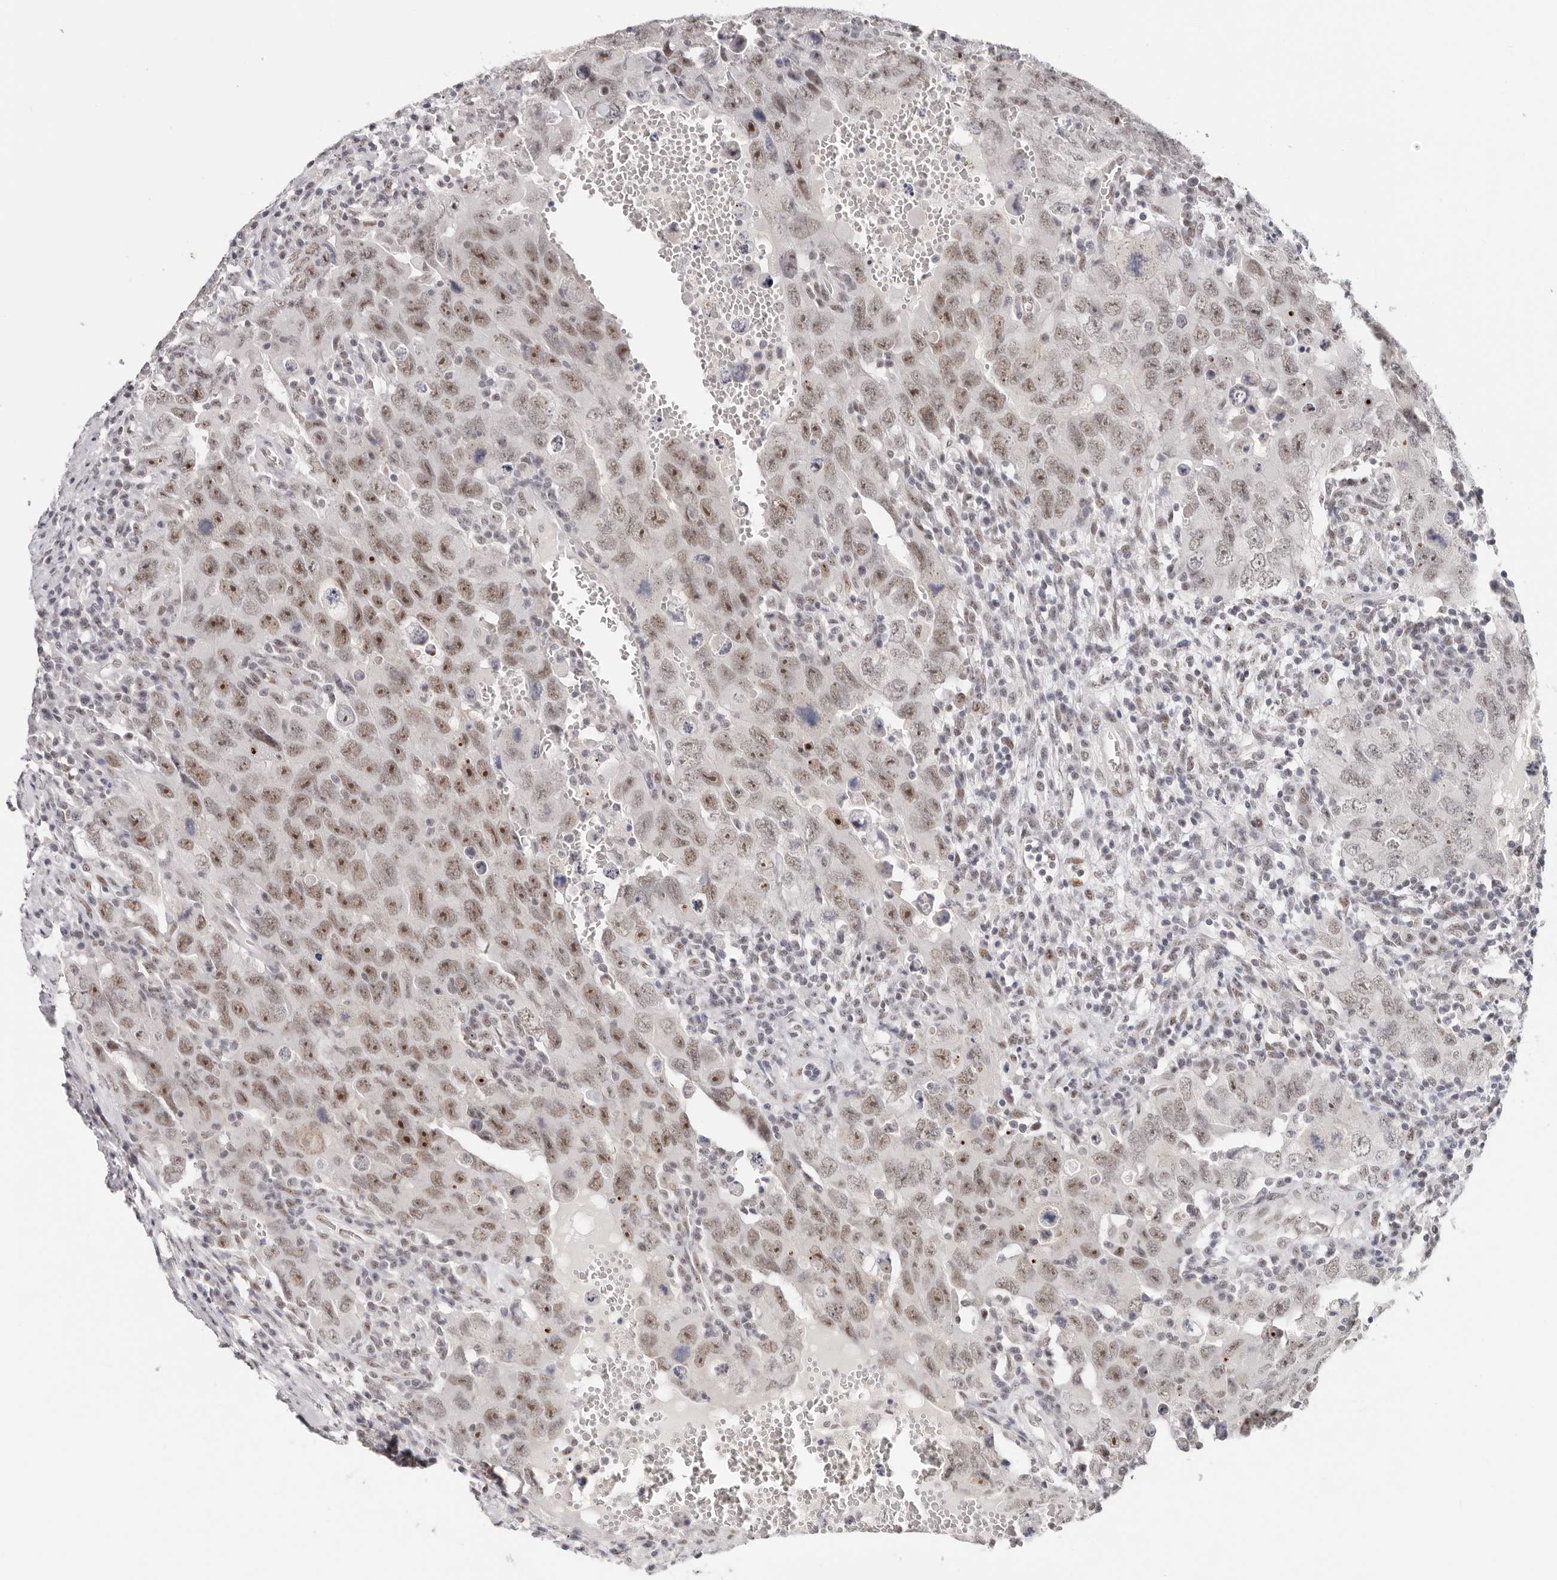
{"staining": {"intensity": "moderate", "quantity": ">75%", "location": "nuclear"}, "tissue": "testis cancer", "cell_type": "Tumor cells", "image_type": "cancer", "snomed": [{"axis": "morphology", "description": "Carcinoma, Embryonal, NOS"}, {"axis": "topography", "description": "Testis"}], "caption": "IHC (DAB) staining of testis cancer reveals moderate nuclear protein expression in approximately >75% of tumor cells. (DAB IHC, brown staining for protein, blue staining for nuclei).", "gene": "LARP7", "patient": {"sex": "male", "age": 26}}